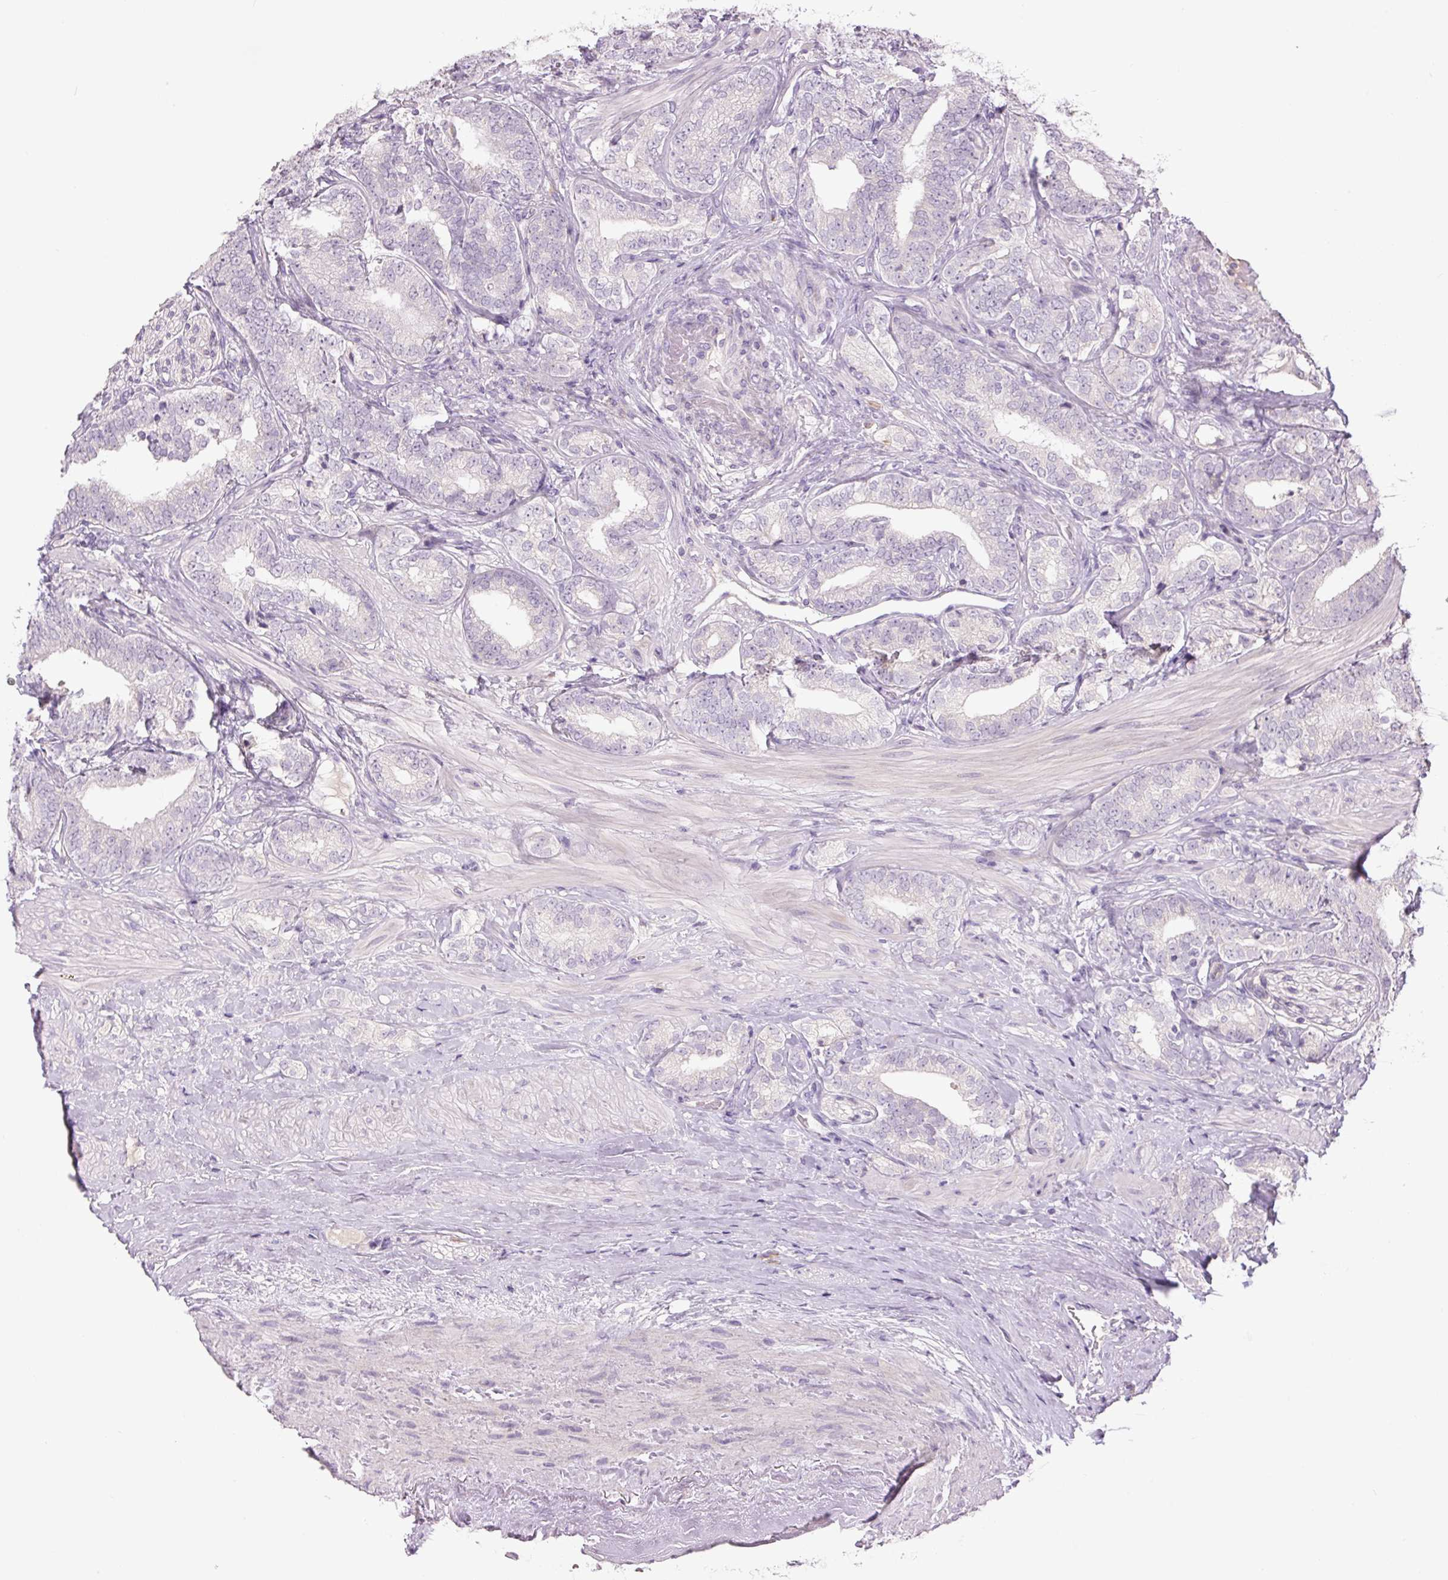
{"staining": {"intensity": "negative", "quantity": "none", "location": "none"}, "tissue": "prostate cancer", "cell_type": "Tumor cells", "image_type": "cancer", "snomed": [{"axis": "morphology", "description": "Adenocarcinoma, High grade"}, {"axis": "topography", "description": "Prostate"}], "caption": "This is a image of immunohistochemistry staining of adenocarcinoma (high-grade) (prostate), which shows no positivity in tumor cells.", "gene": "TMEM100", "patient": {"sex": "male", "age": 72}}